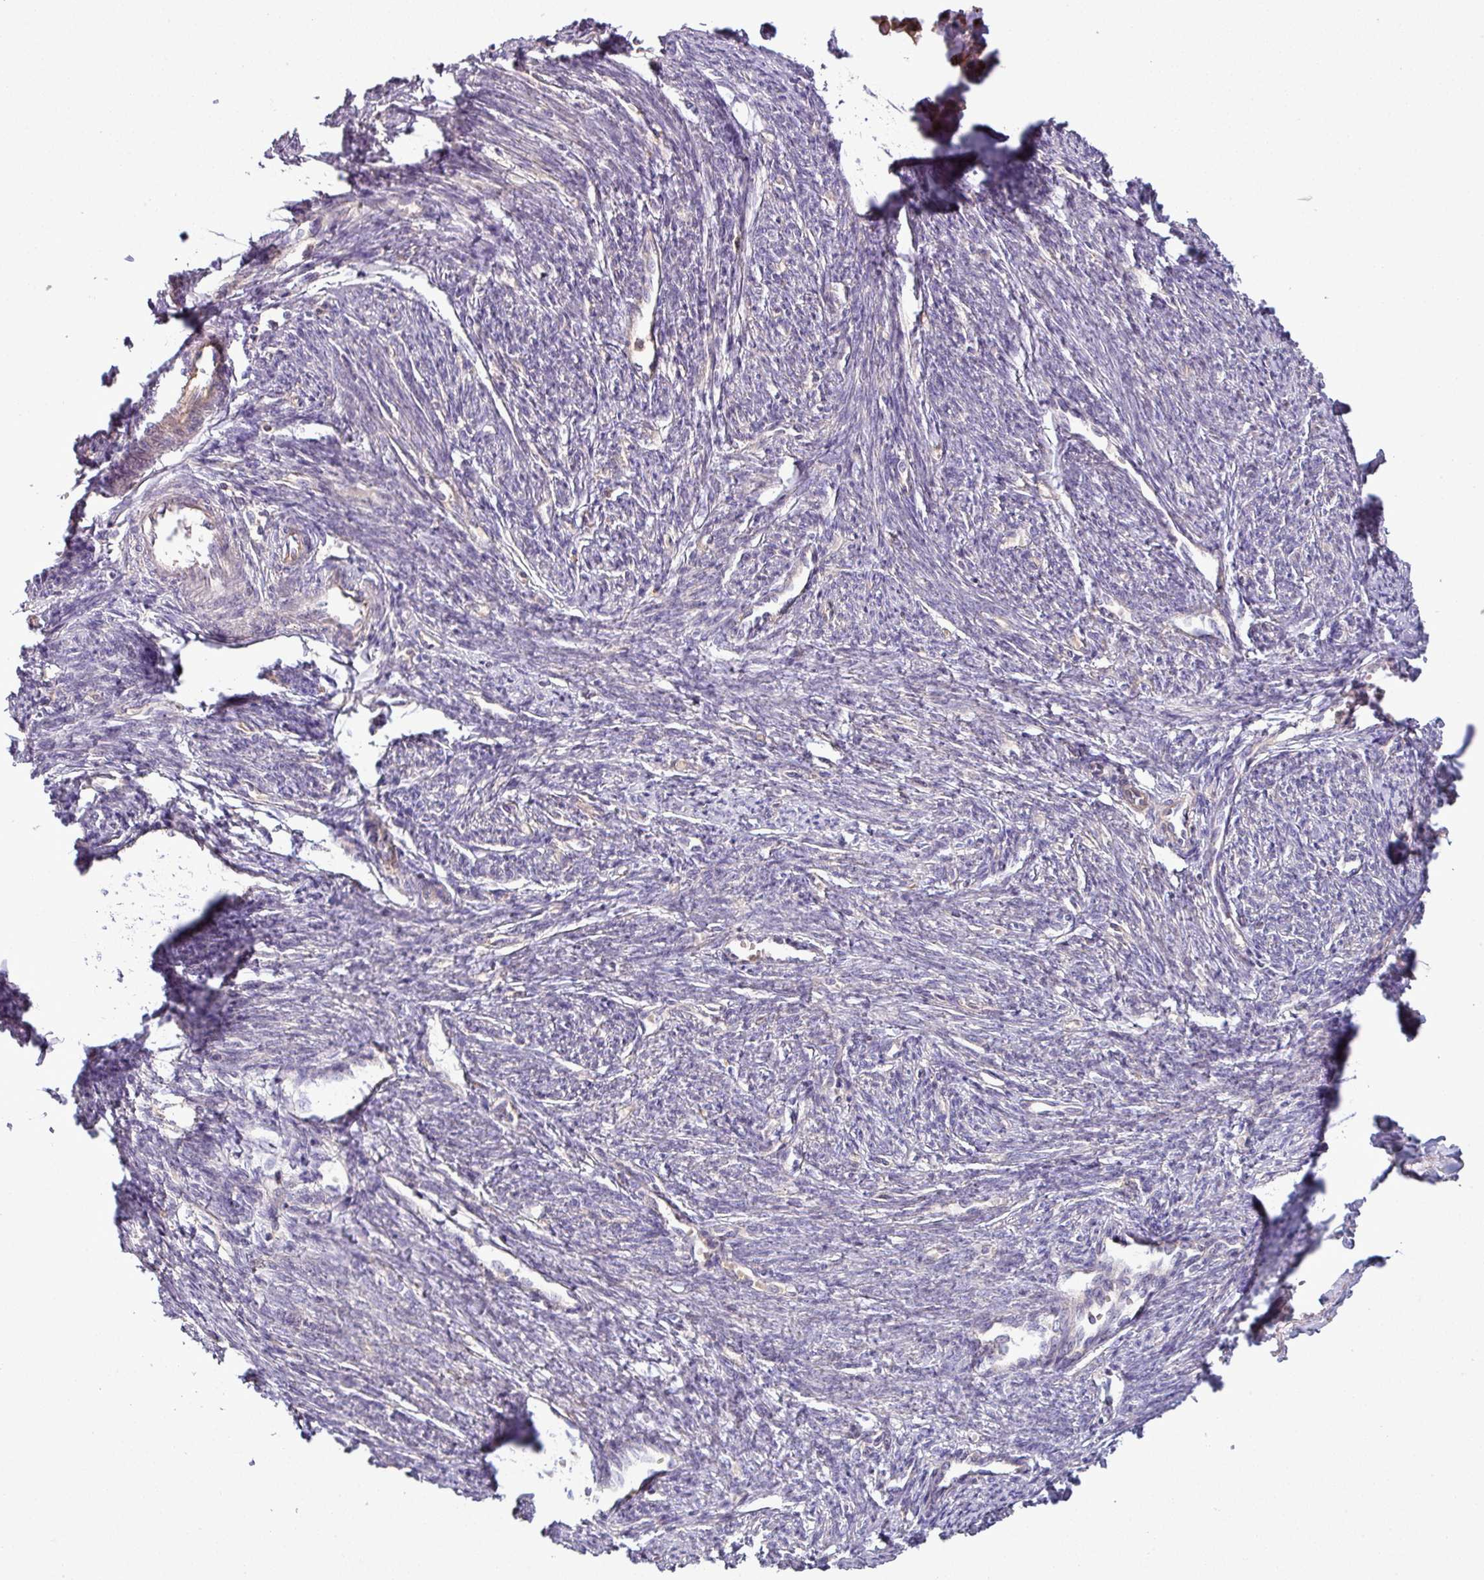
{"staining": {"intensity": "weak", "quantity": "25%-75%", "location": "cytoplasmic/membranous"}, "tissue": "smooth muscle", "cell_type": "Smooth muscle cells", "image_type": "normal", "snomed": [{"axis": "morphology", "description": "Normal tissue, NOS"}, {"axis": "topography", "description": "Smooth muscle"}, {"axis": "topography", "description": "Fallopian tube"}], "caption": "This micrograph shows normal smooth muscle stained with IHC to label a protein in brown. The cytoplasmic/membranous of smooth muscle cells show weak positivity for the protein. Nuclei are counter-stained blue.", "gene": "LRRC74B", "patient": {"sex": "female", "age": 59}}